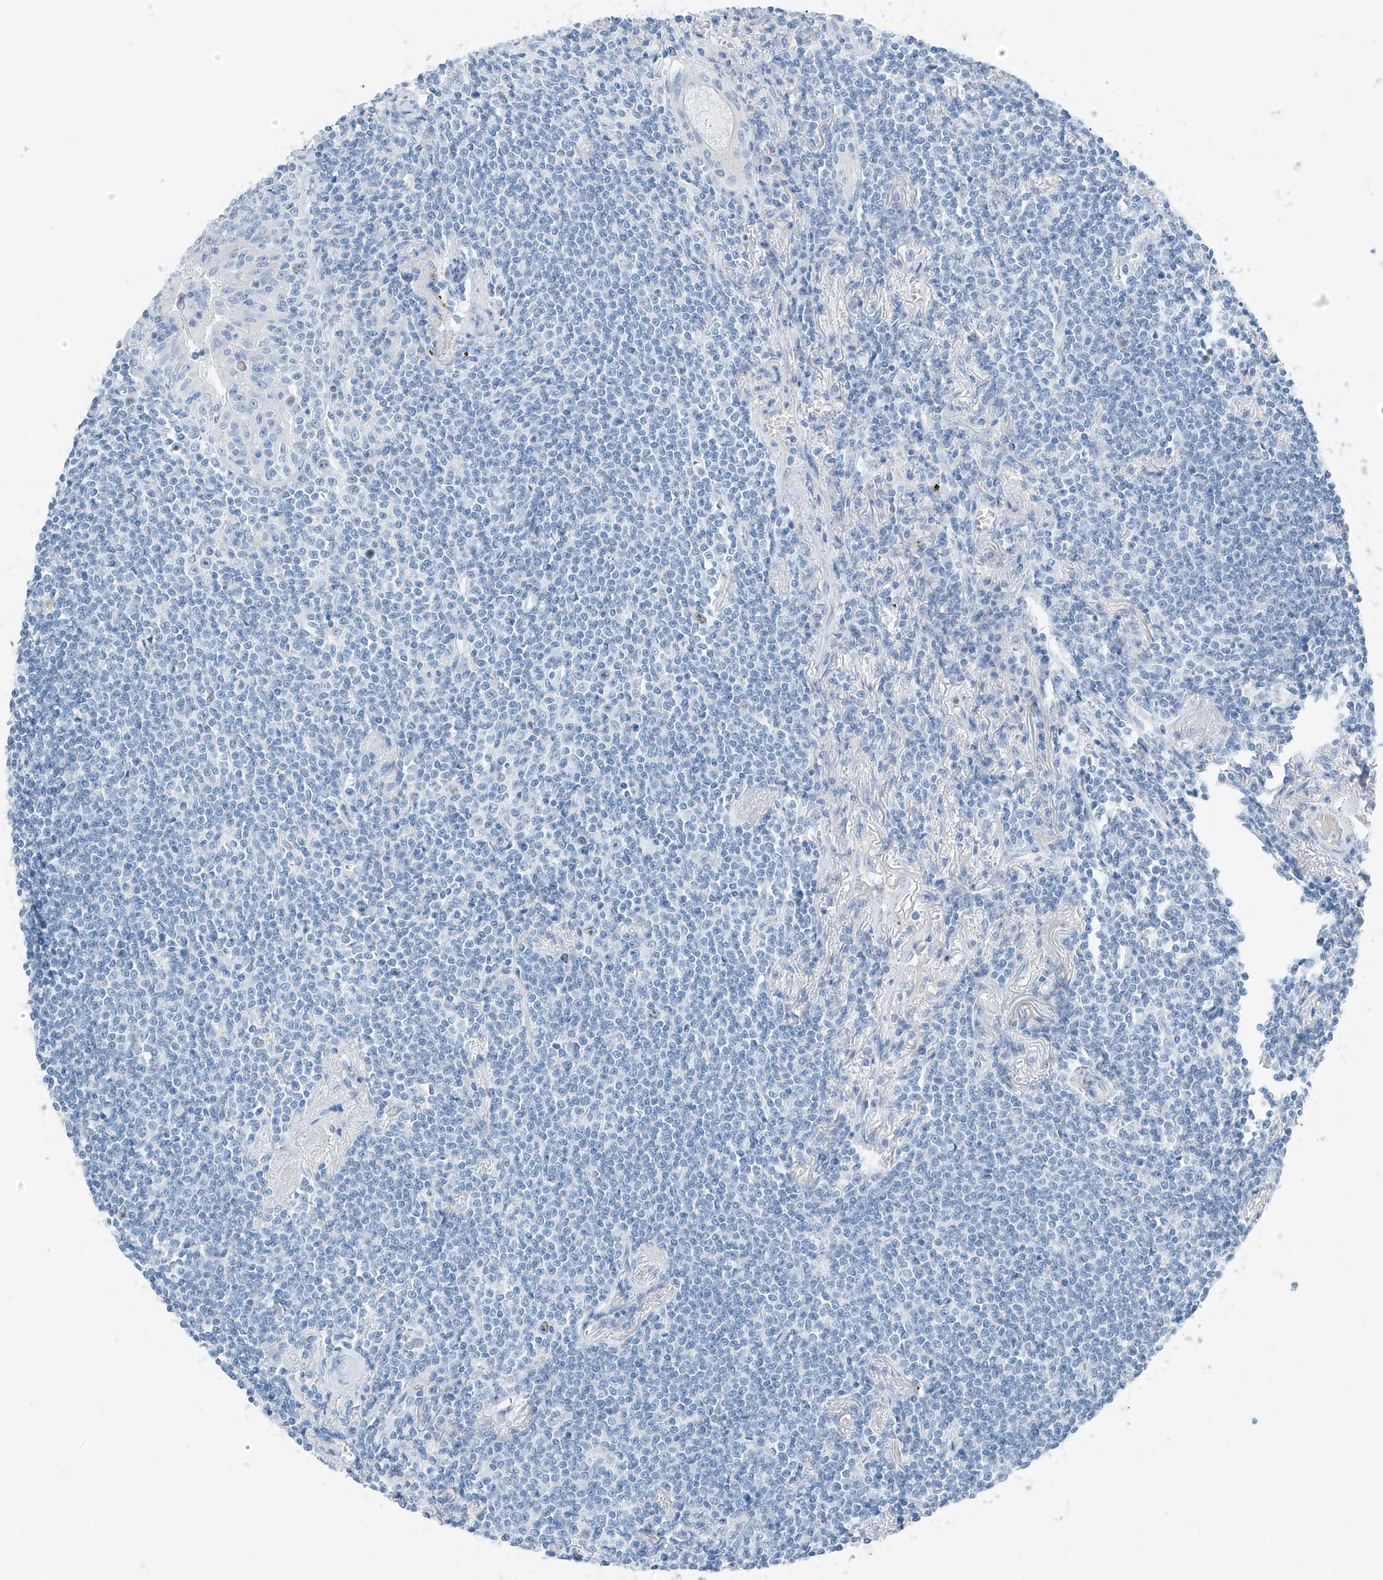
{"staining": {"intensity": "negative", "quantity": "none", "location": "none"}, "tissue": "lymphoma", "cell_type": "Tumor cells", "image_type": "cancer", "snomed": [{"axis": "morphology", "description": "Malignant lymphoma, non-Hodgkin's type, Low grade"}, {"axis": "topography", "description": "Lung"}], "caption": "Immunohistochemical staining of lymphoma displays no significant positivity in tumor cells. (Brightfield microscopy of DAB immunohistochemistry at high magnification).", "gene": "SGO2", "patient": {"sex": "female", "age": 71}}